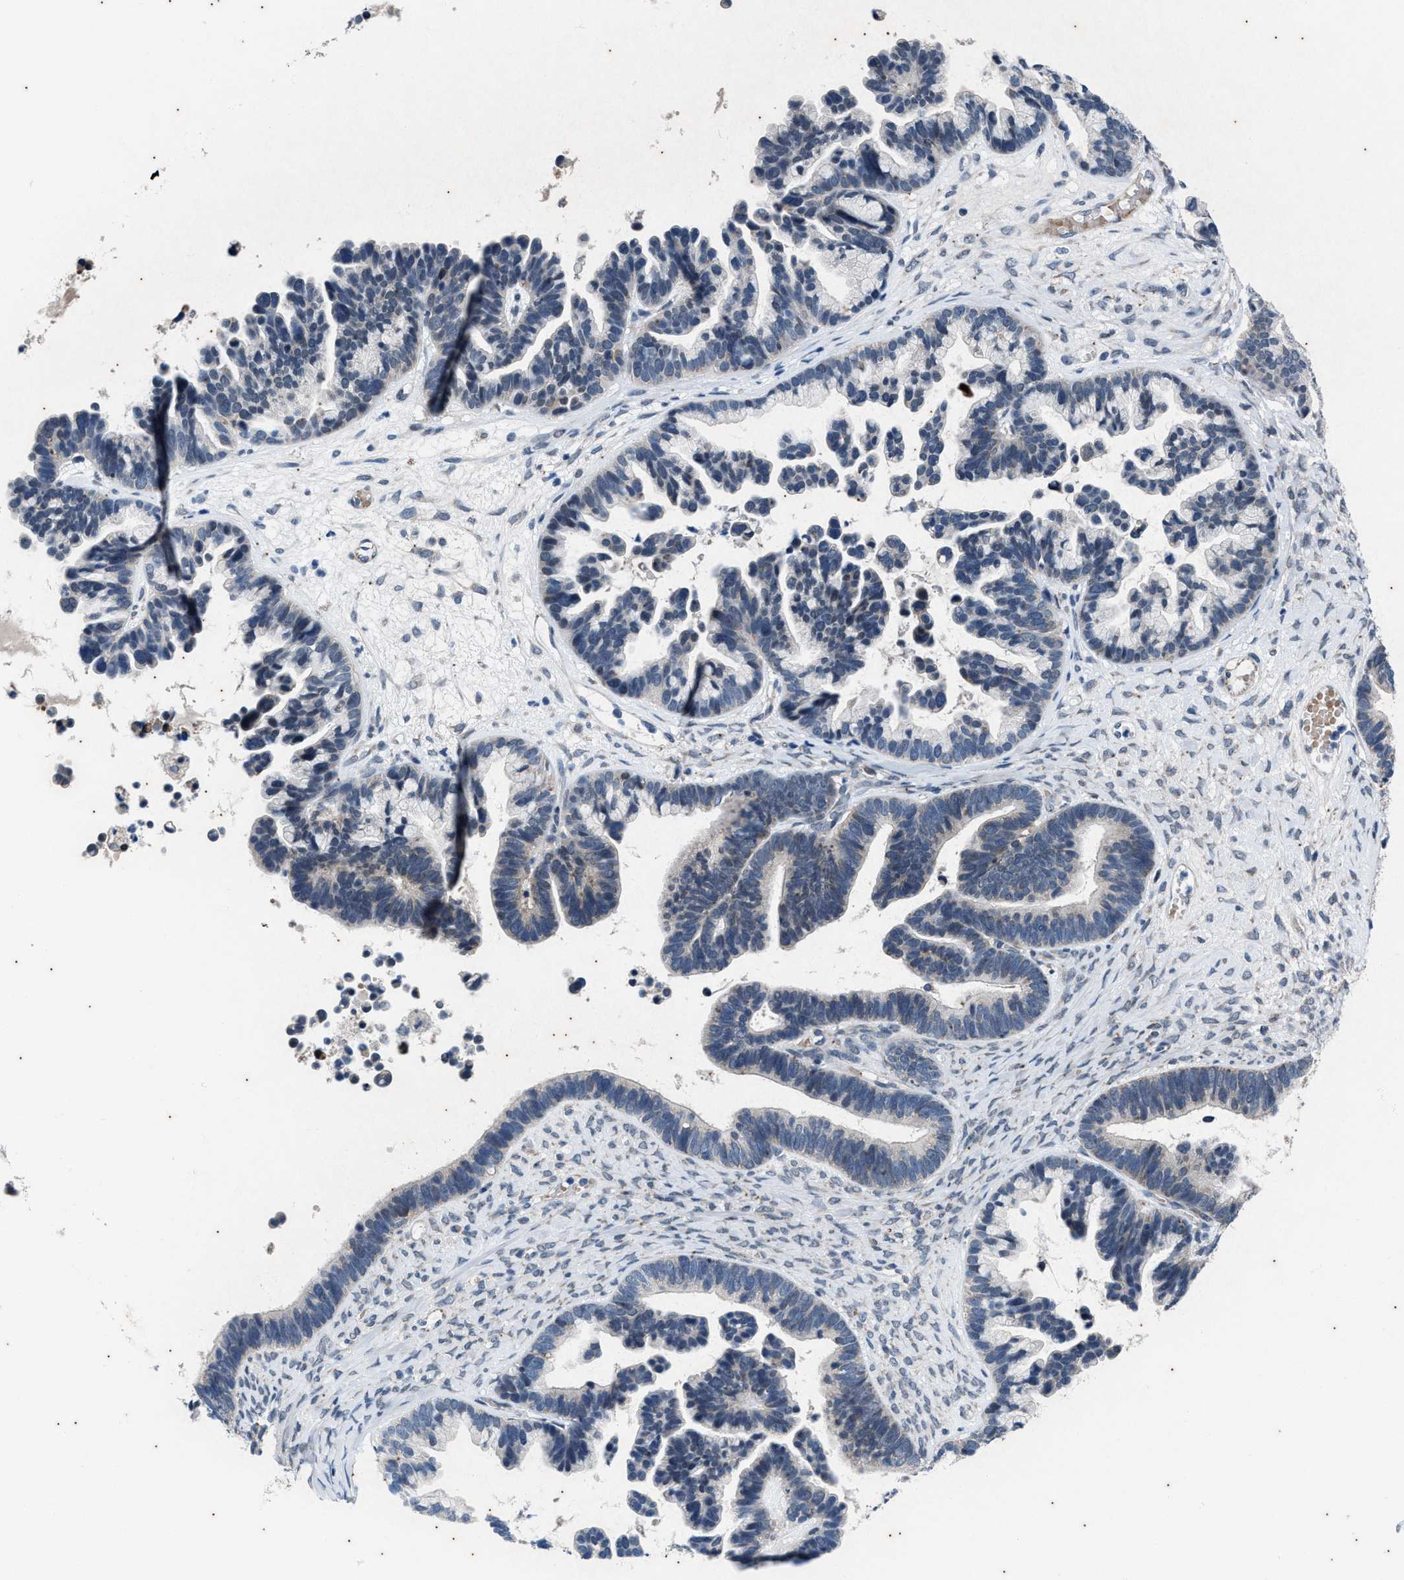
{"staining": {"intensity": "negative", "quantity": "none", "location": "none"}, "tissue": "ovarian cancer", "cell_type": "Tumor cells", "image_type": "cancer", "snomed": [{"axis": "morphology", "description": "Cystadenocarcinoma, serous, NOS"}, {"axis": "topography", "description": "Ovary"}], "caption": "This is an immunohistochemistry (IHC) histopathology image of ovarian cancer. There is no expression in tumor cells.", "gene": "KIF24", "patient": {"sex": "female", "age": 56}}